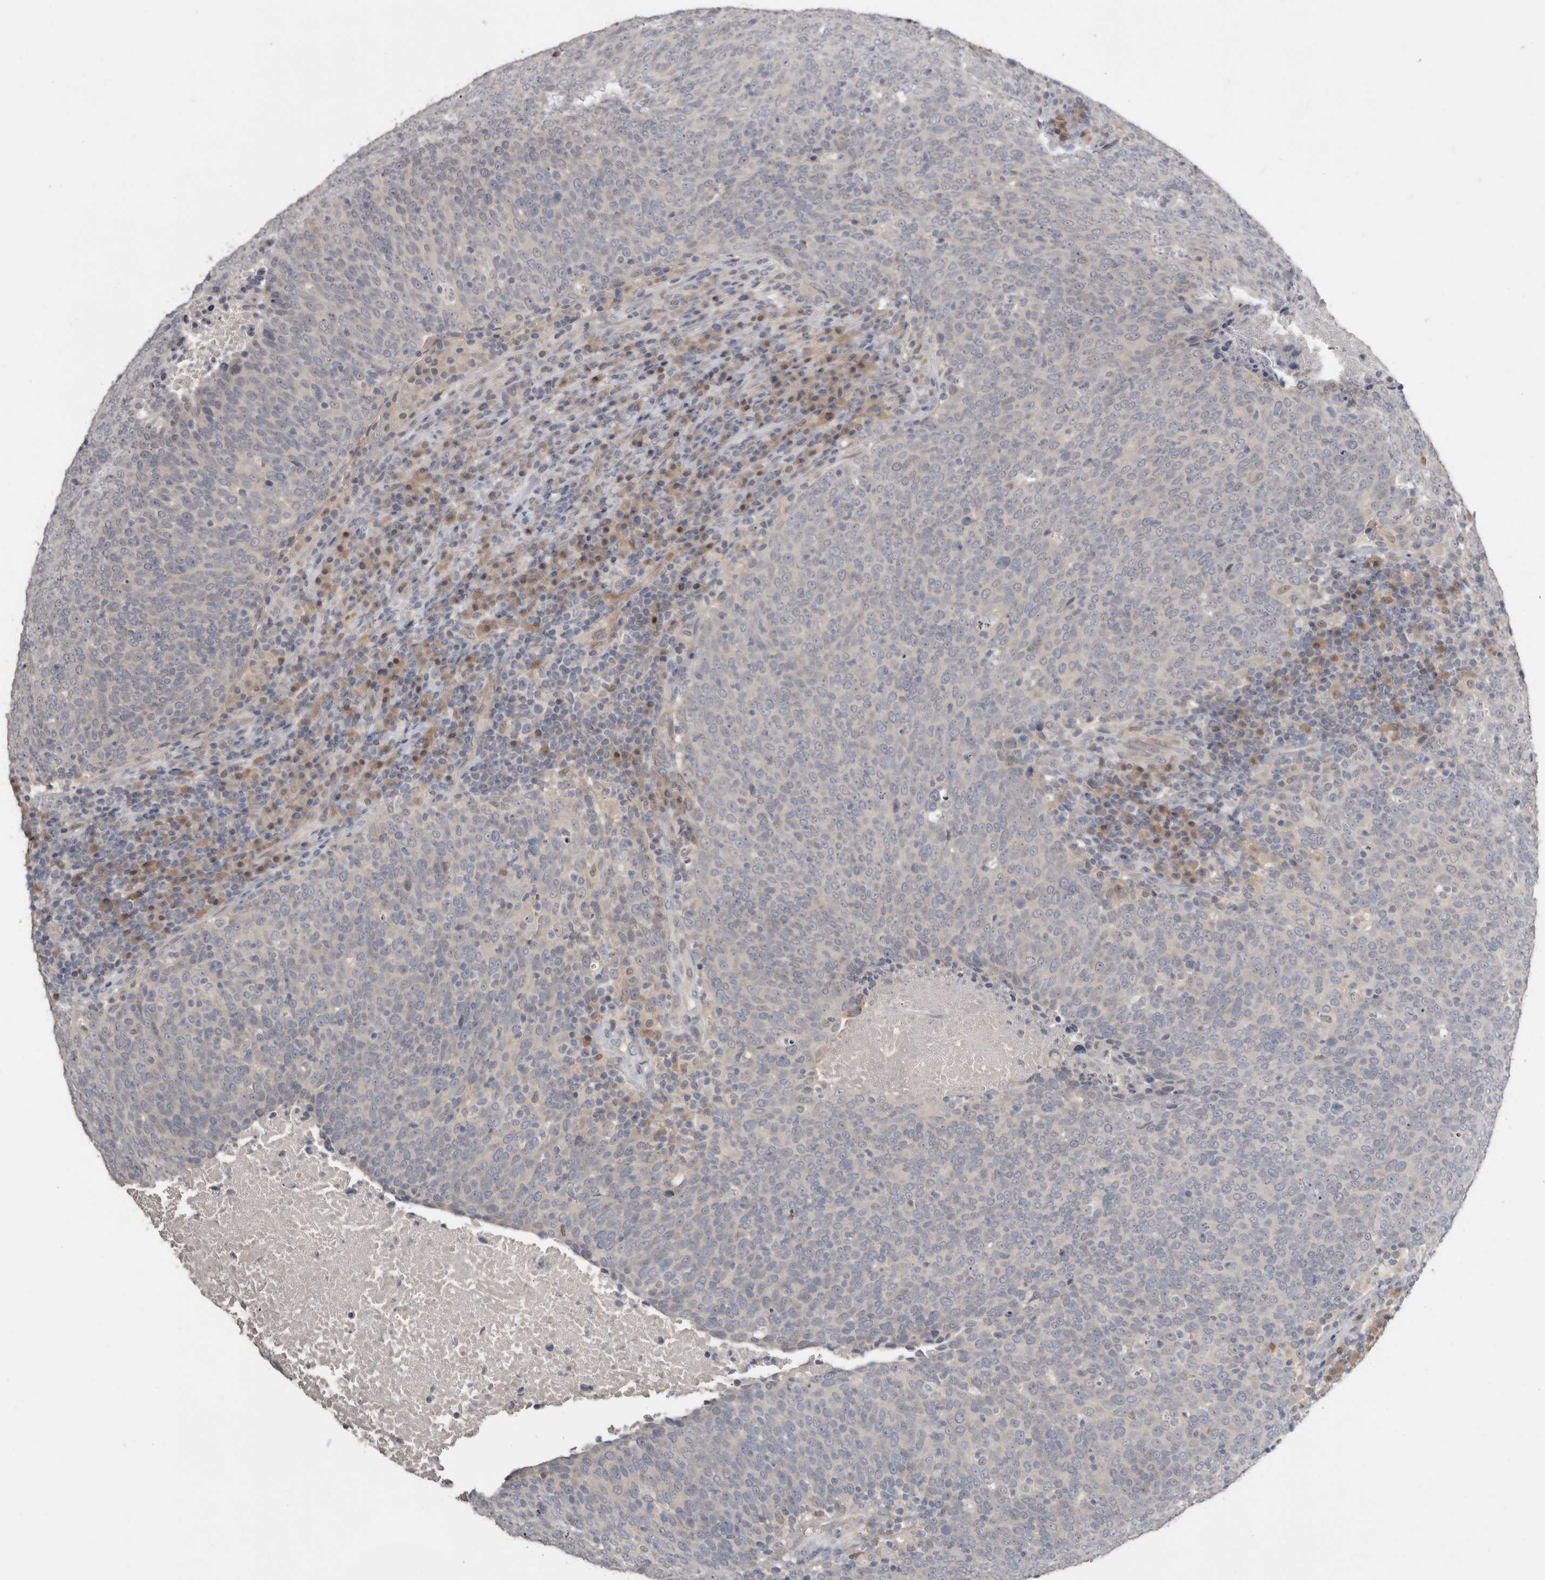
{"staining": {"intensity": "negative", "quantity": "none", "location": "none"}, "tissue": "head and neck cancer", "cell_type": "Tumor cells", "image_type": "cancer", "snomed": [{"axis": "morphology", "description": "Squamous cell carcinoma, NOS"}, {"axis": "morphology", "description": "Squamous cell carcinoma, metastatic, NOS"}, {"axis": "topography", "description": "Lymph node"}, {"axis": "topography", "description": "Head-Neck"}], "caption": "Immunohistochemistry (IHC) photomicrograph of head and neck cancer (metastatic squamous cell carcinoma) stained for a protein (brown), which exhibits no staining in tumor cells. (Brightfield microscopy of DAB (3,3'-diaminobenzidine) immunohistochemistry (IHC) at high magnification).", "gene": "RBKS", "patient": {"sex": "male", "age": 62}}